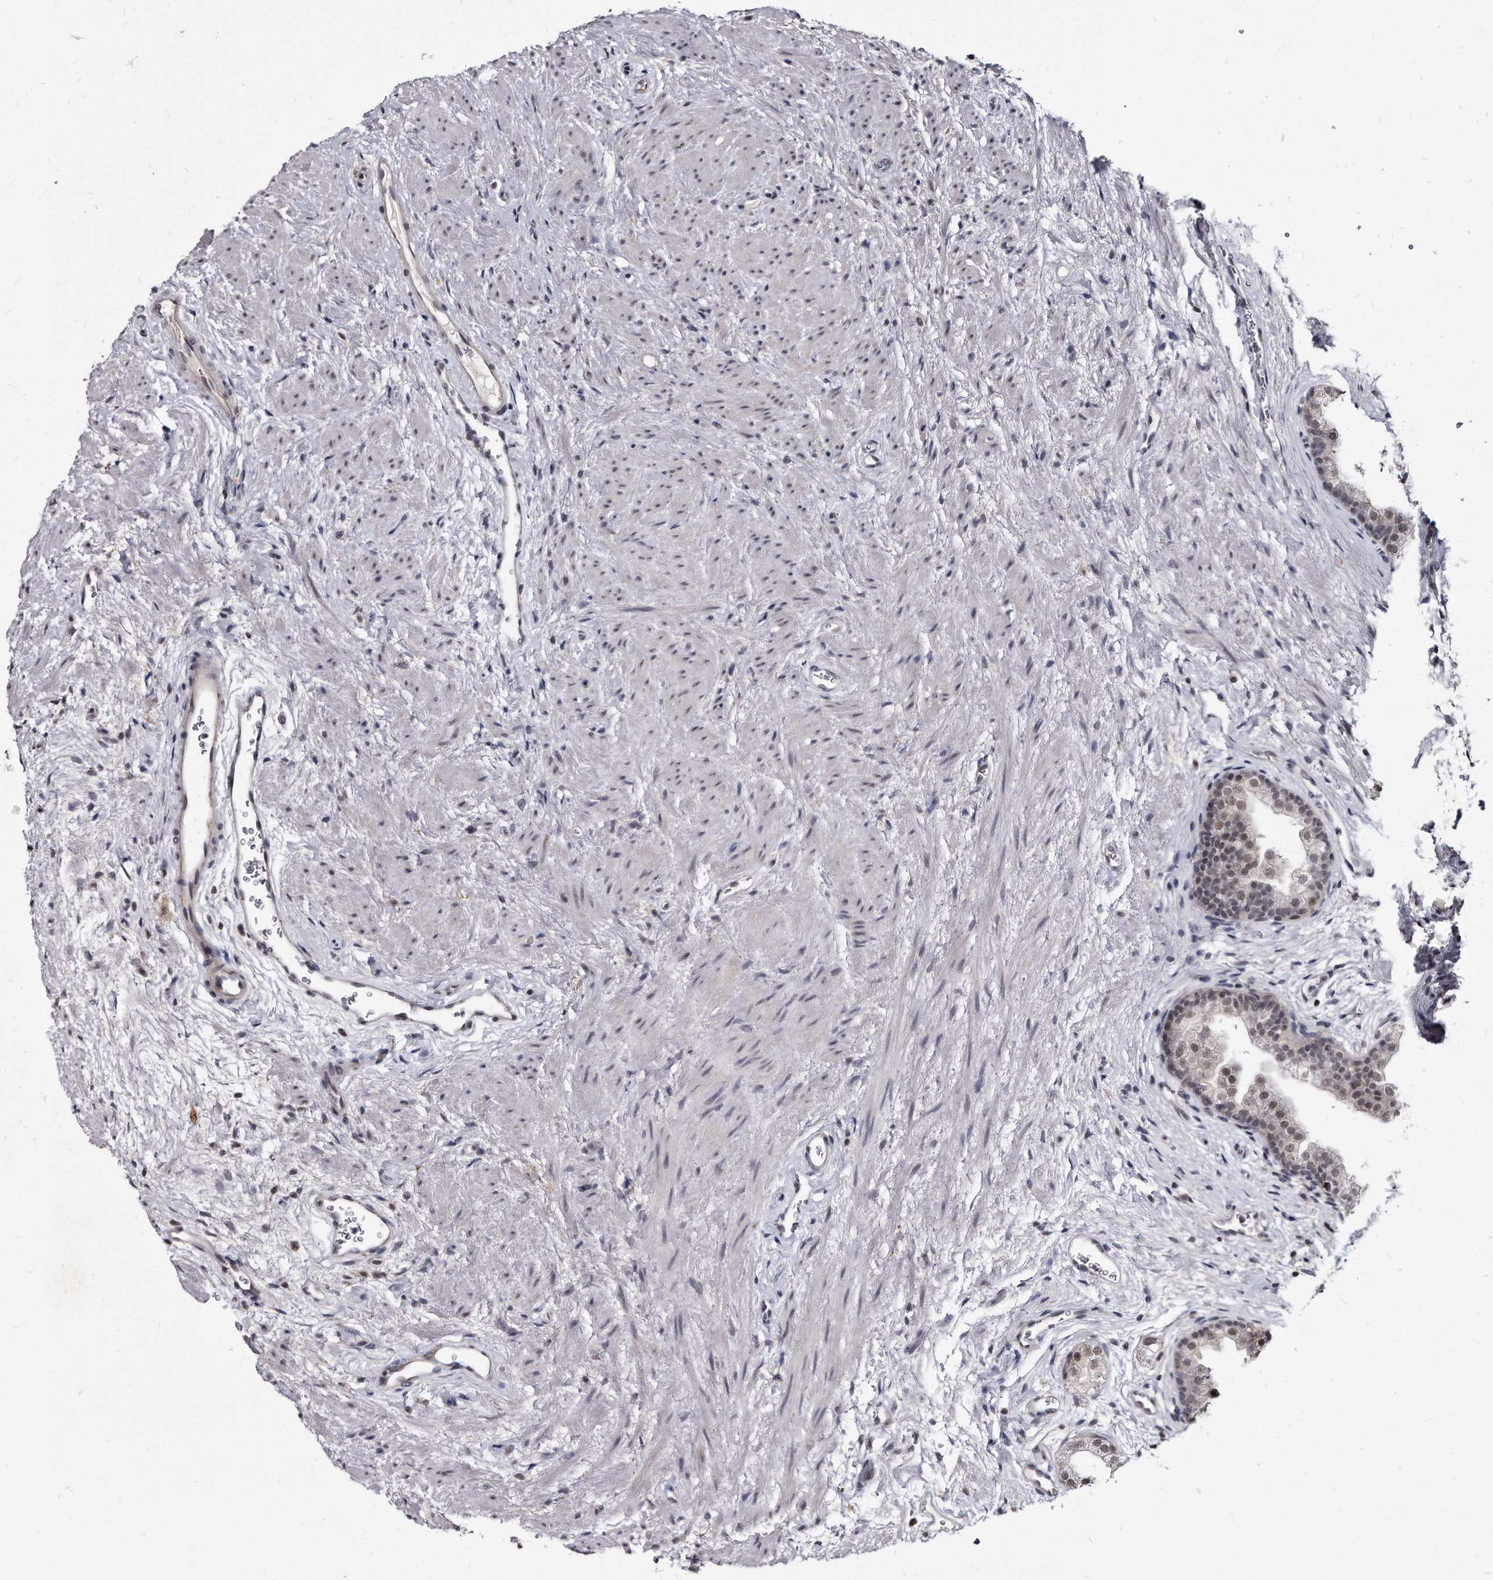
{"staining": {"intensity": "weak", "quantity": "<25%", "location": "nuclear"}, "tissue": "prostate", "cell_type": "Glandular cells", "image_type": "normal", "snomed": [{"axis": "morphology", "description": "Normal tissue, NOS"}, {"axis": "topography", "description": "Prostate"}], "caption": "Glandular cells are negative for protein expression in normal human prostate.", "gene": "KLHDC3", "patient": {"sex": "male", "age": 48}}